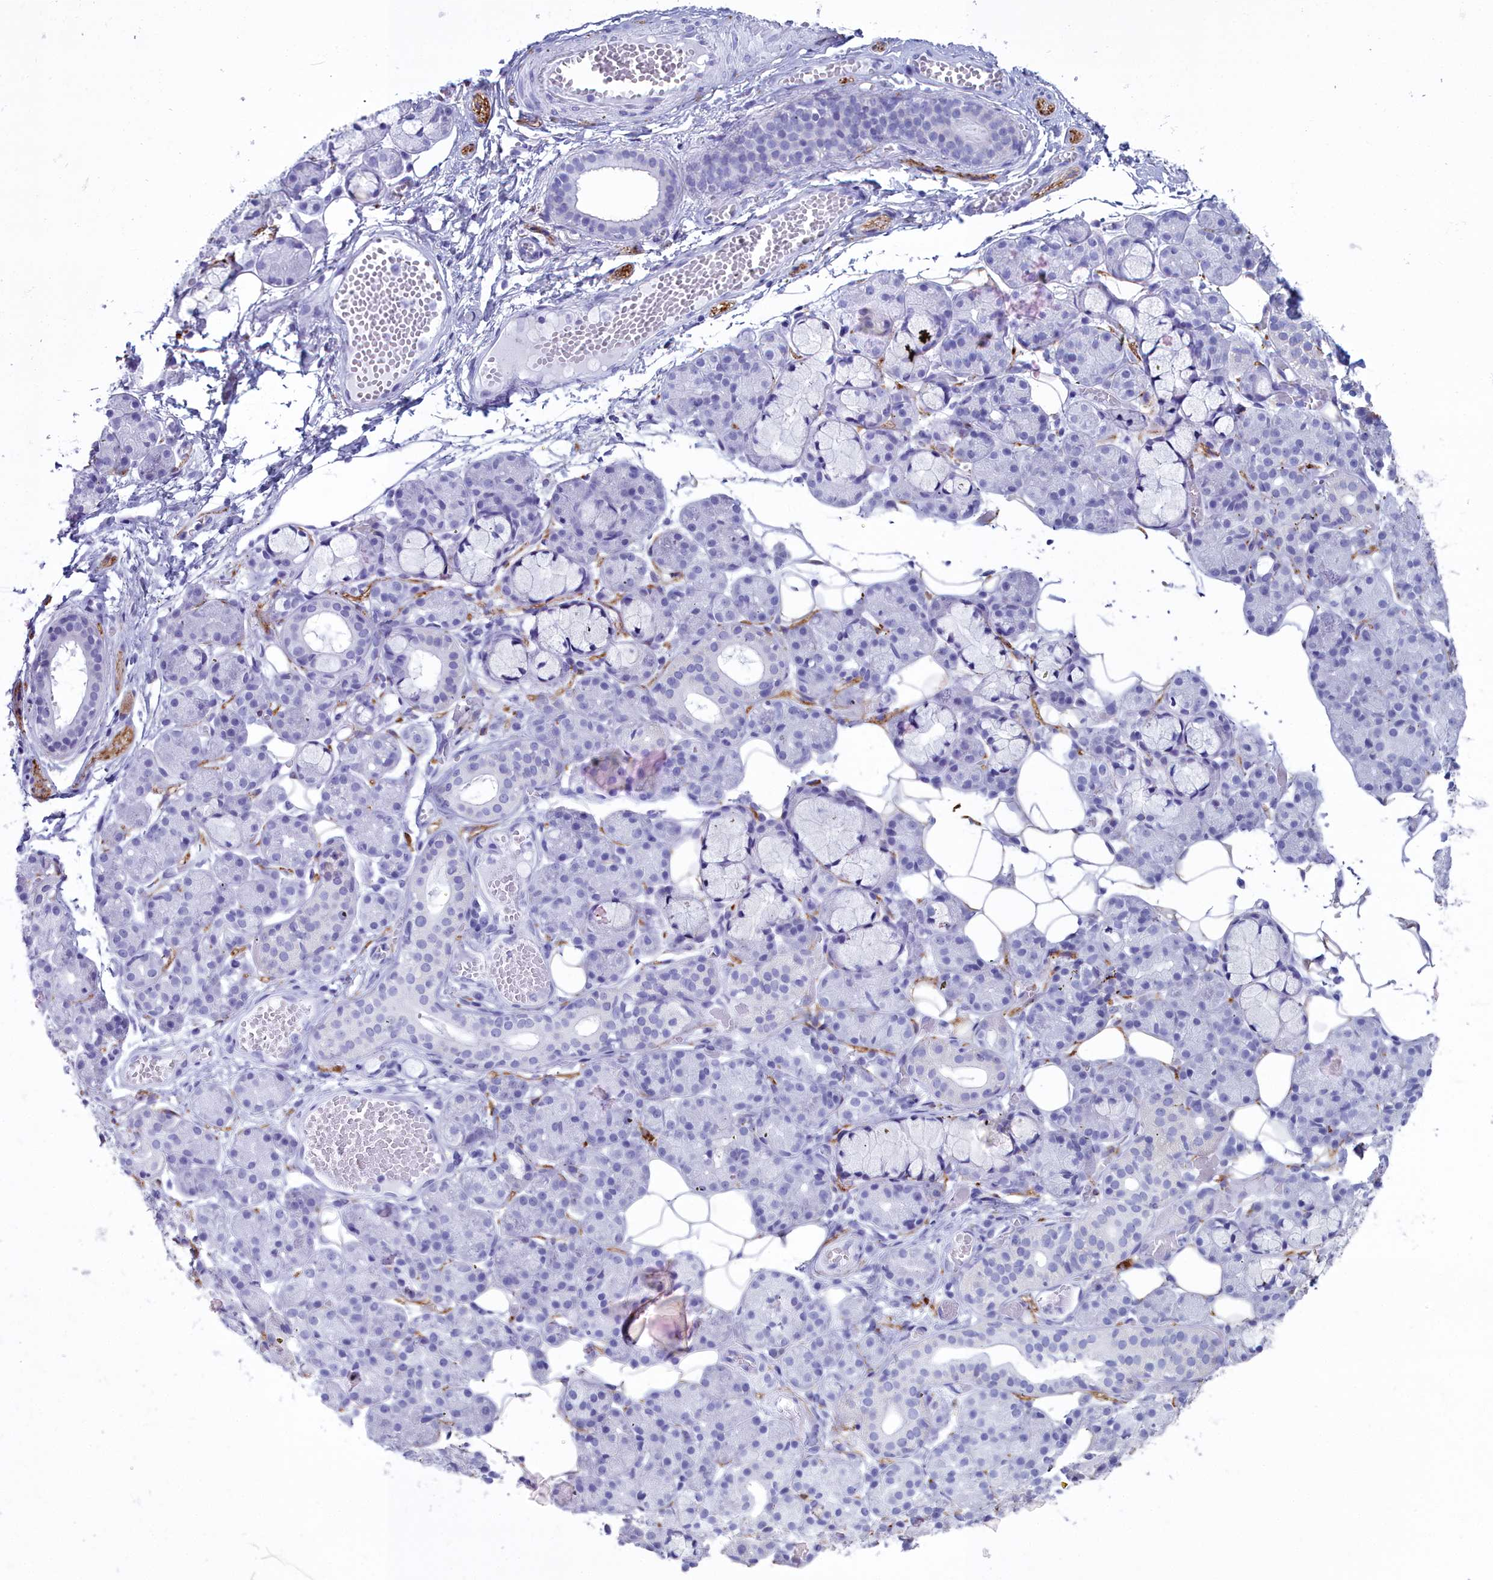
{"staining": {"intensity": "negative", "quantity": "none", "location": "none"}, "tissue": "salivary gland", "cell_type": "Glandular cells", "image_type": "normal", "snomed": [{"axis": "morphology", "description": "Normal tissue, NOS"}, {"axis": "topography", "description": "Salivary gland"}], "caption": "Immunohistochemistry (IHC) of benign human salivary gland shows no staining in glandular cells. (Stains: DAB (3,3'-diaminobenzidine) immunohistochemistry with hematoxylin counter stain, Microscopy: brightfield microscopy at high magnification).", "gene": "MAP6", "patient": {"sex": "male", "age": 63}}